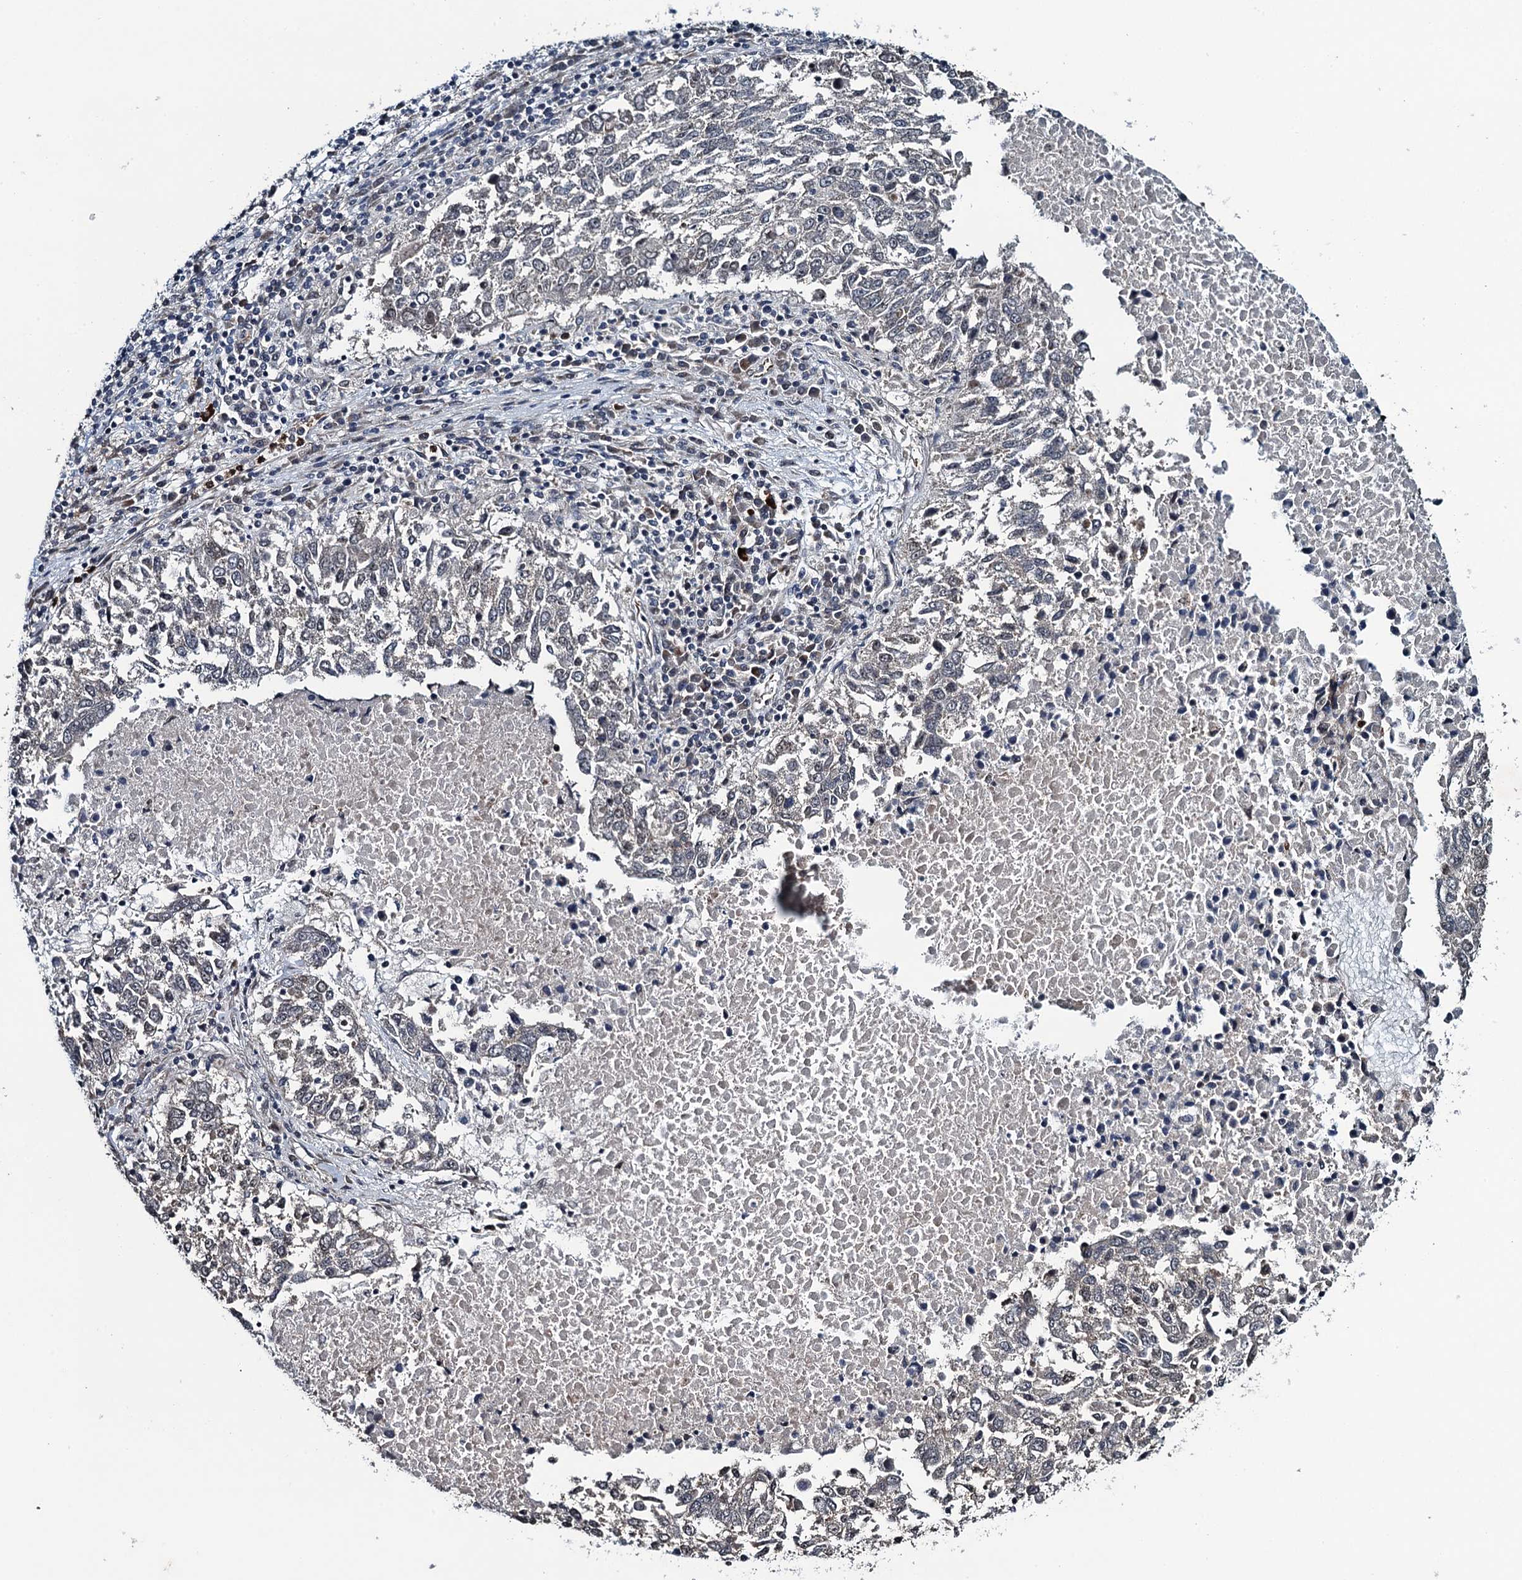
{"staining": {"intensity": "negative", "quantity": "none", "location": "none"}, "tissue": "lung cancer", "cell_type": "Tumor cells", "image_type": "cancer", "snomed": [{"axis": "morphology", "description": "Squamous cell carcinoma, NOS"}, {"axis": "topography", "description": "Lung"}], "caption": "There is no significant positivity in tumor cells of lung cancer (squamous cell carcinoma). (Brightfield microscopy of DAB IHC at high magnification).", "gene": "WHAMM", "patient": {"sex": "male", "age": 73}}